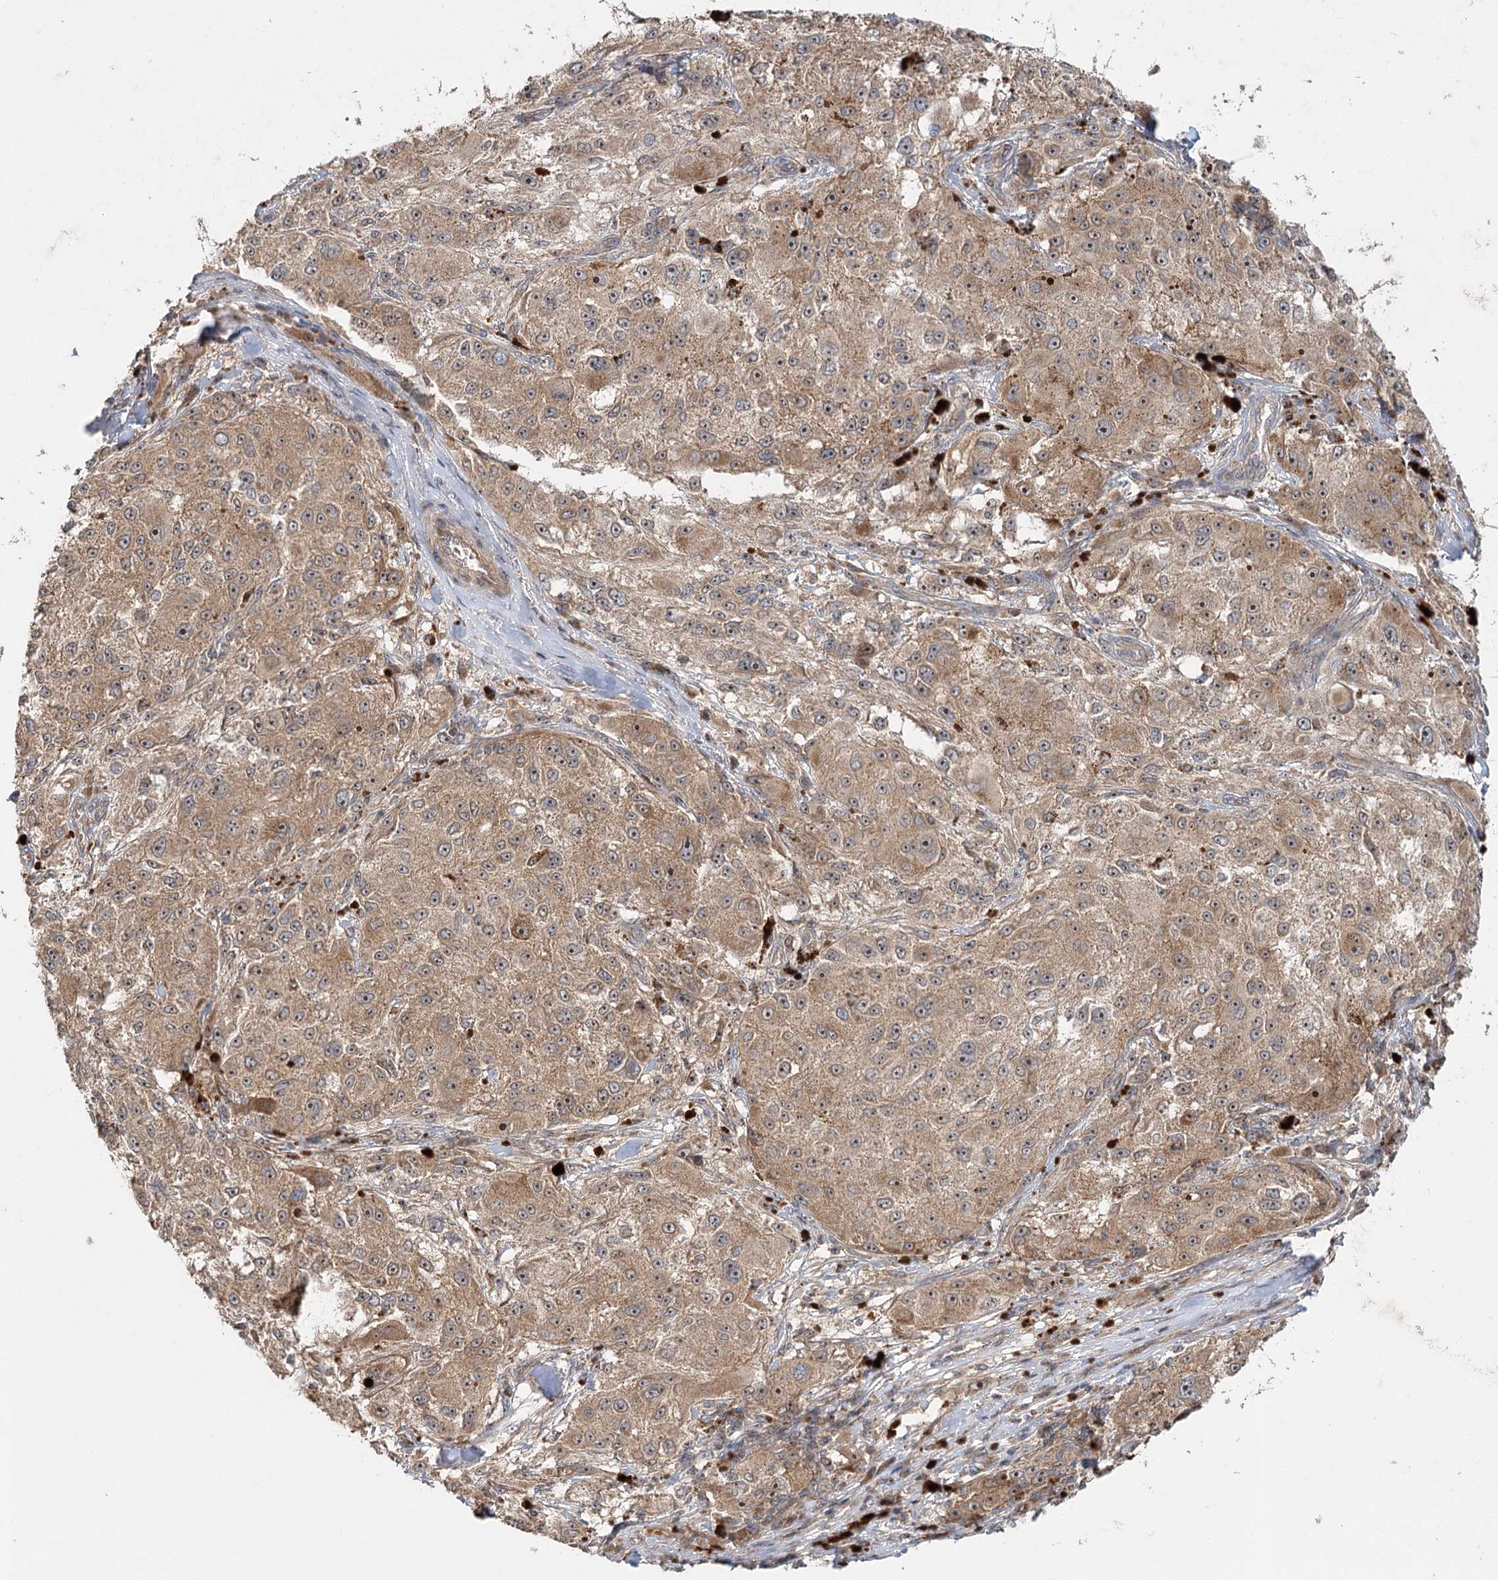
{"staining": {"intensity": "moderate", "quantity": ">75%", "location": "cytoplasmic/membranous,nuclear"}, "tissue": "melanoma", "cell_type": "Tumor cells", "image_type": "cancer", "snomed": [{"axis": "morphology", "description": "Necrosis, NOS"}, {"axis": "morphology", "description": "Malignant melanoma, NOS"}, {"axis": "topography", "description": "Skin"}], "caption": "IHC image of malignant melanoma stained for a protein (brown), which demonstrates medium levels of moderate cytoplasmic/membranous and nuclear positivity in about >75% of tumor cells.", "gene": "RAPGEF6", "patient": {"sex": "female", "age": 87}}